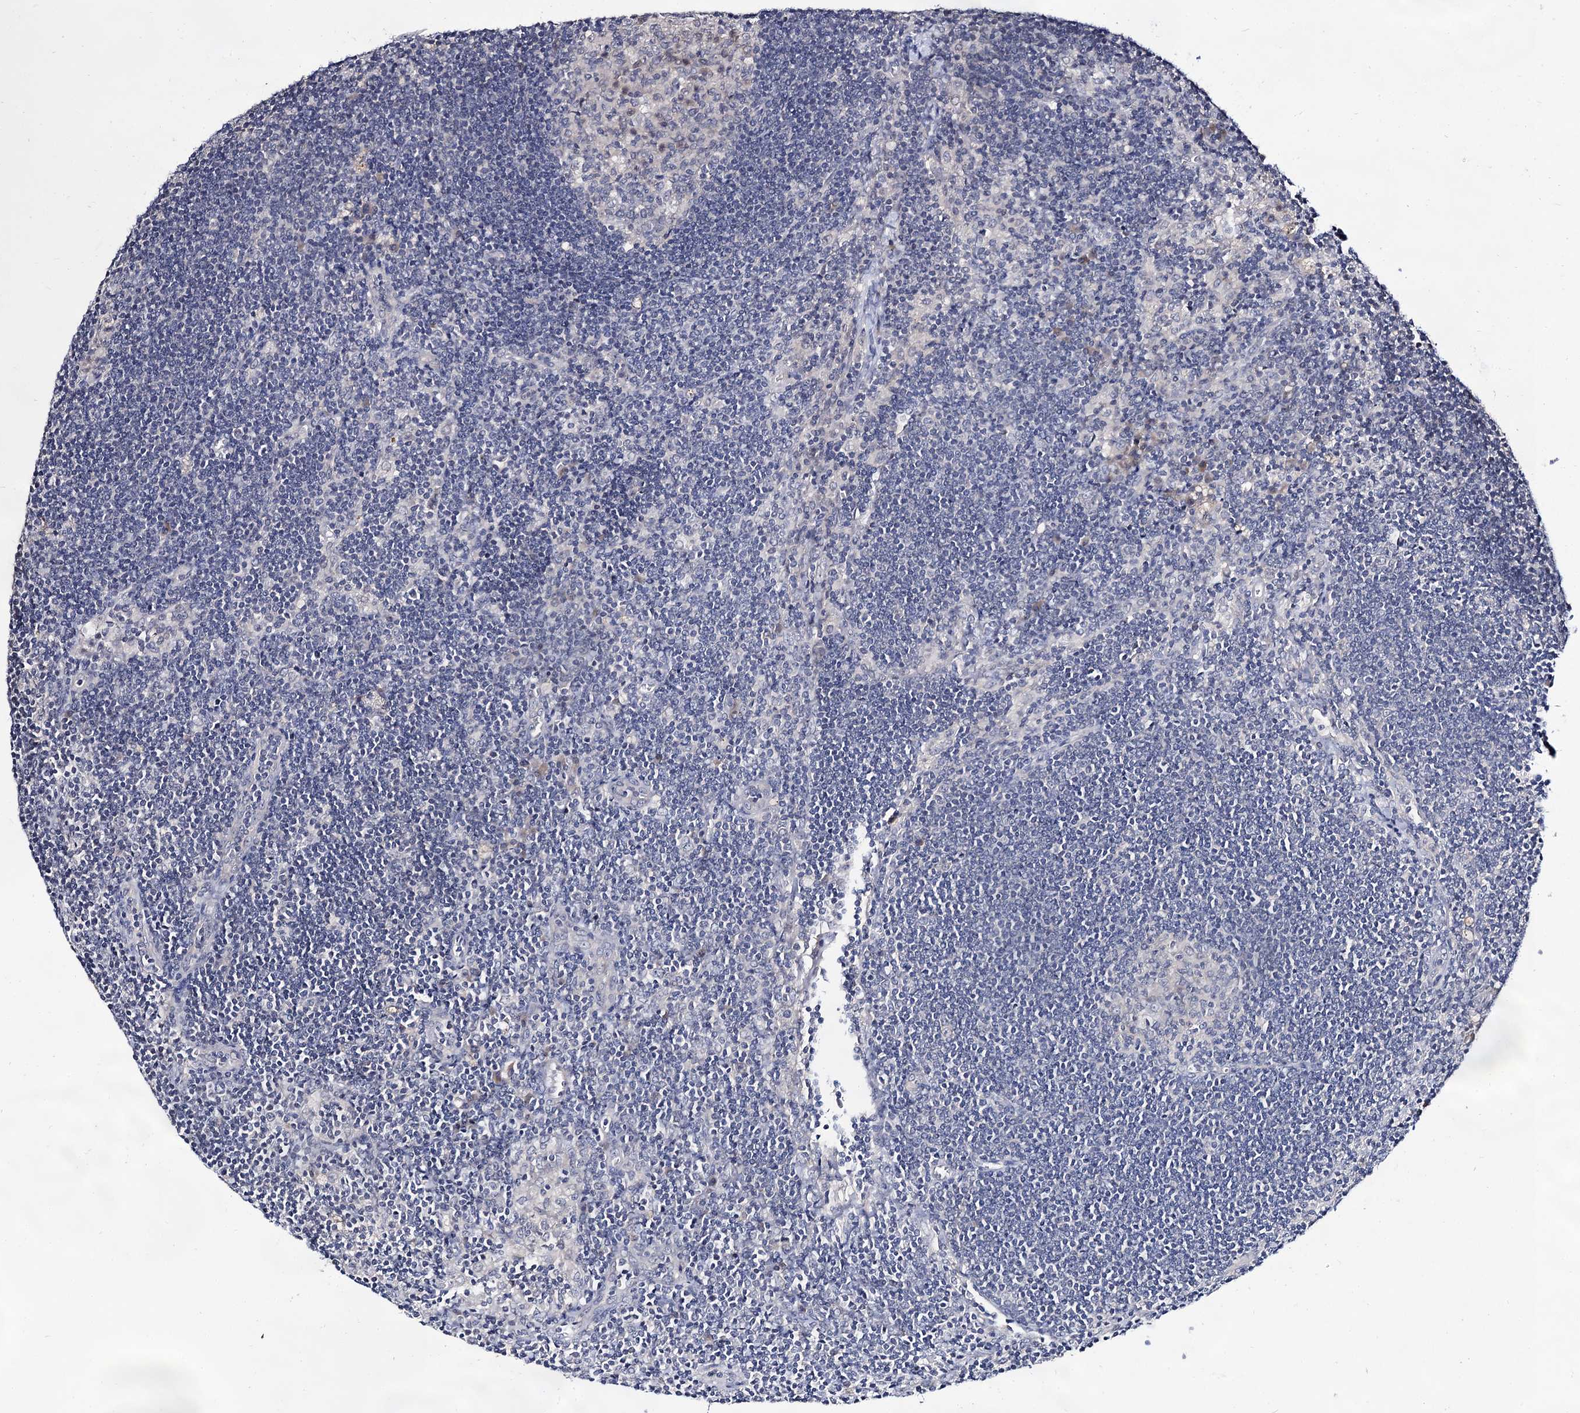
{"staining": {"intensity": "negative", "quantity": "none", "location": "none"}, "tissue": "lymph node", "cell_type": "Germinal center cells", "image_type": "normal", "snomed": [{"axis": "morphology", "description": "Normal tissue, NOS"}, {"axis": "topography", "description": "Lymph node"}], "caption": "An immunohistochemistry (IHC) micrograph of benign lymph node is shown. There is no staining in germinal center cells of lymph node.", "gene": "ARFIP2", "patient": {"sex": "male", "age": 24}}